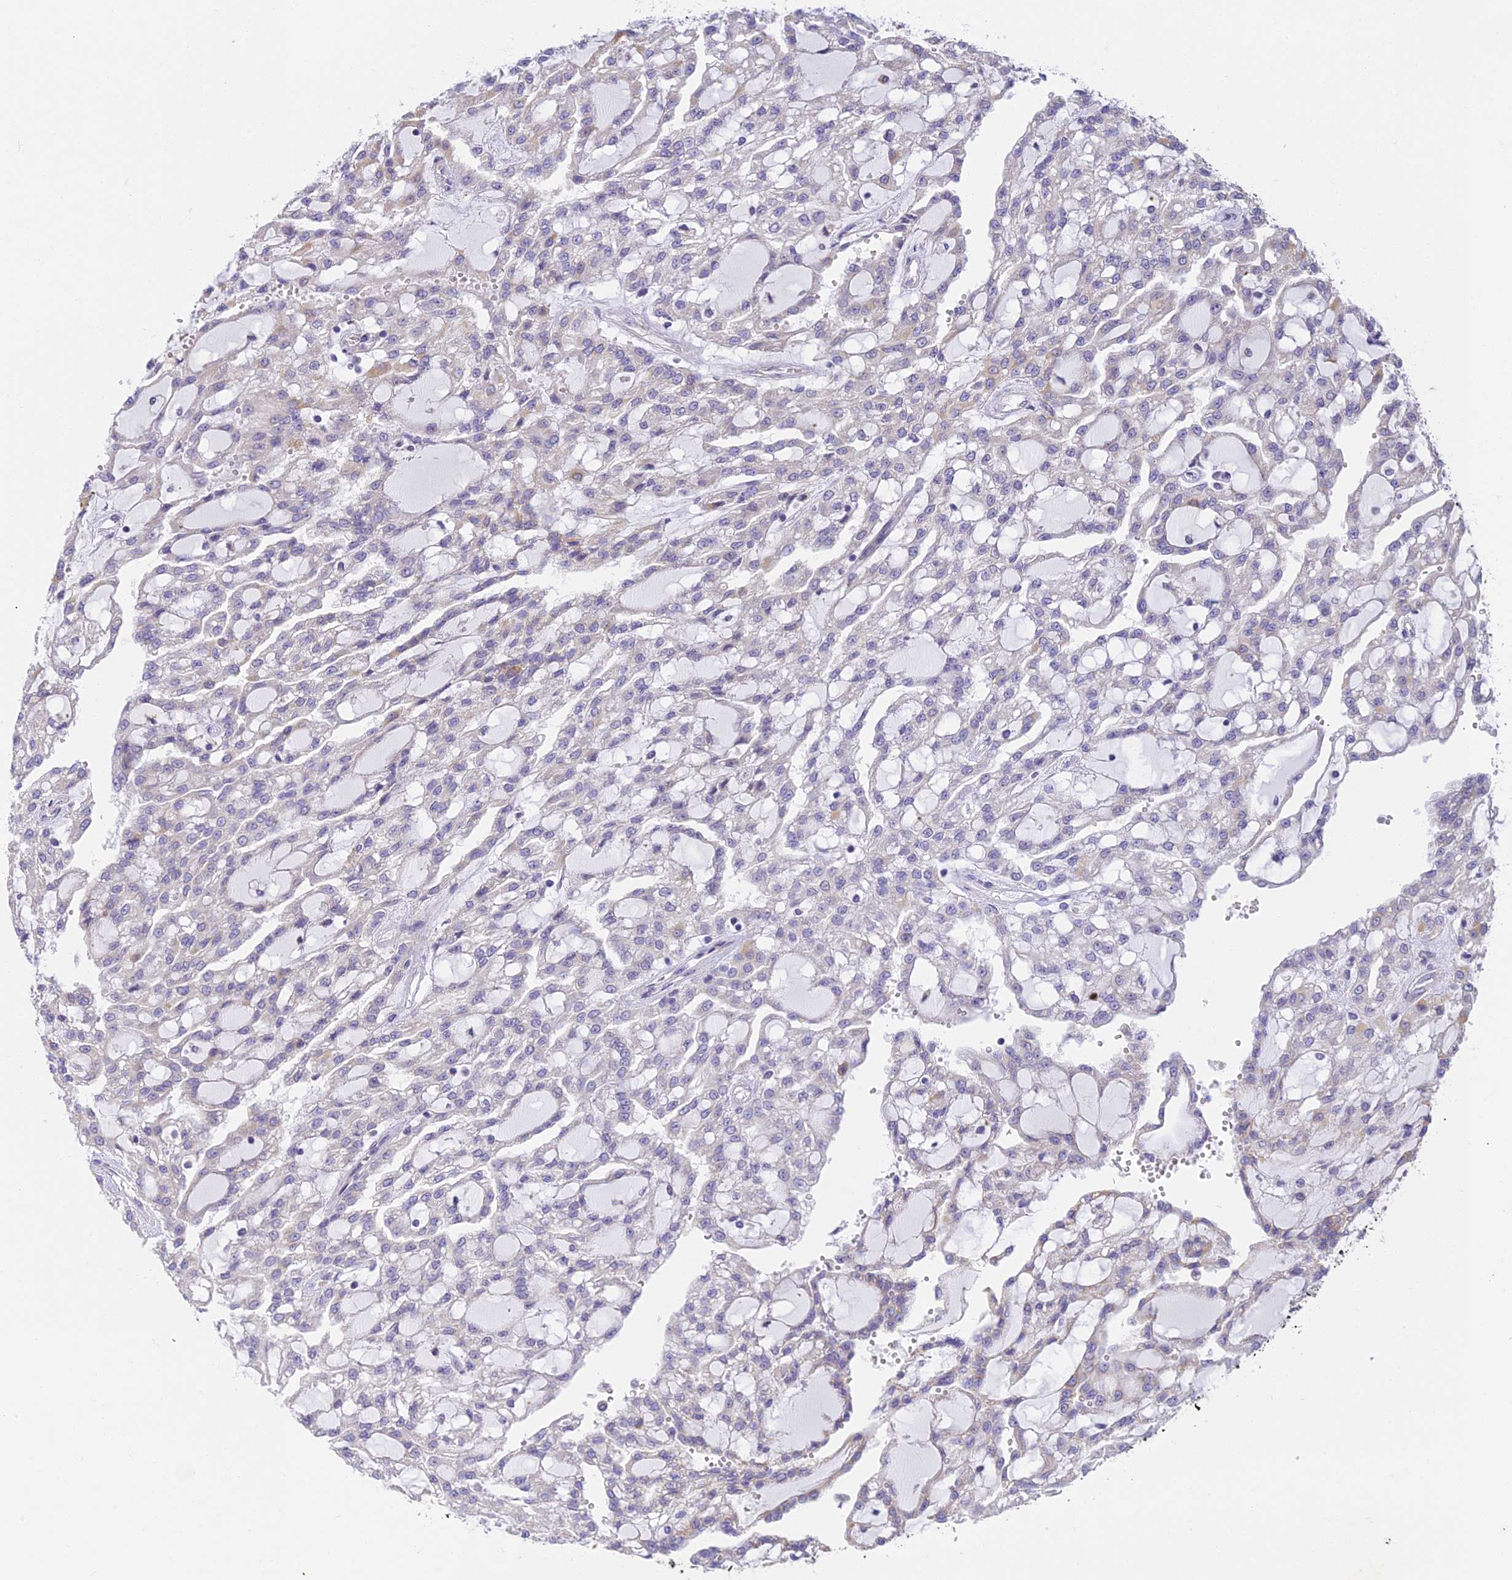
{"staining": {"intensity": "negative", "quantity": "none", "location": "none"}, "tissue": "renal cancer", "cell_type": "Tumor cells", "image_type": "cancer", "snomed": [{"axis": "morphology", "description": "Adenocarcinoma, NOS"}, {"axis": "topography", "description": "Kidney"}], "caption": "An image of renal adenocarcinoma stained for a protein exhibits no brown staining in tumor cells.", "gene": "CLCN7", "patient": {"sex": "male", "age": 63}}